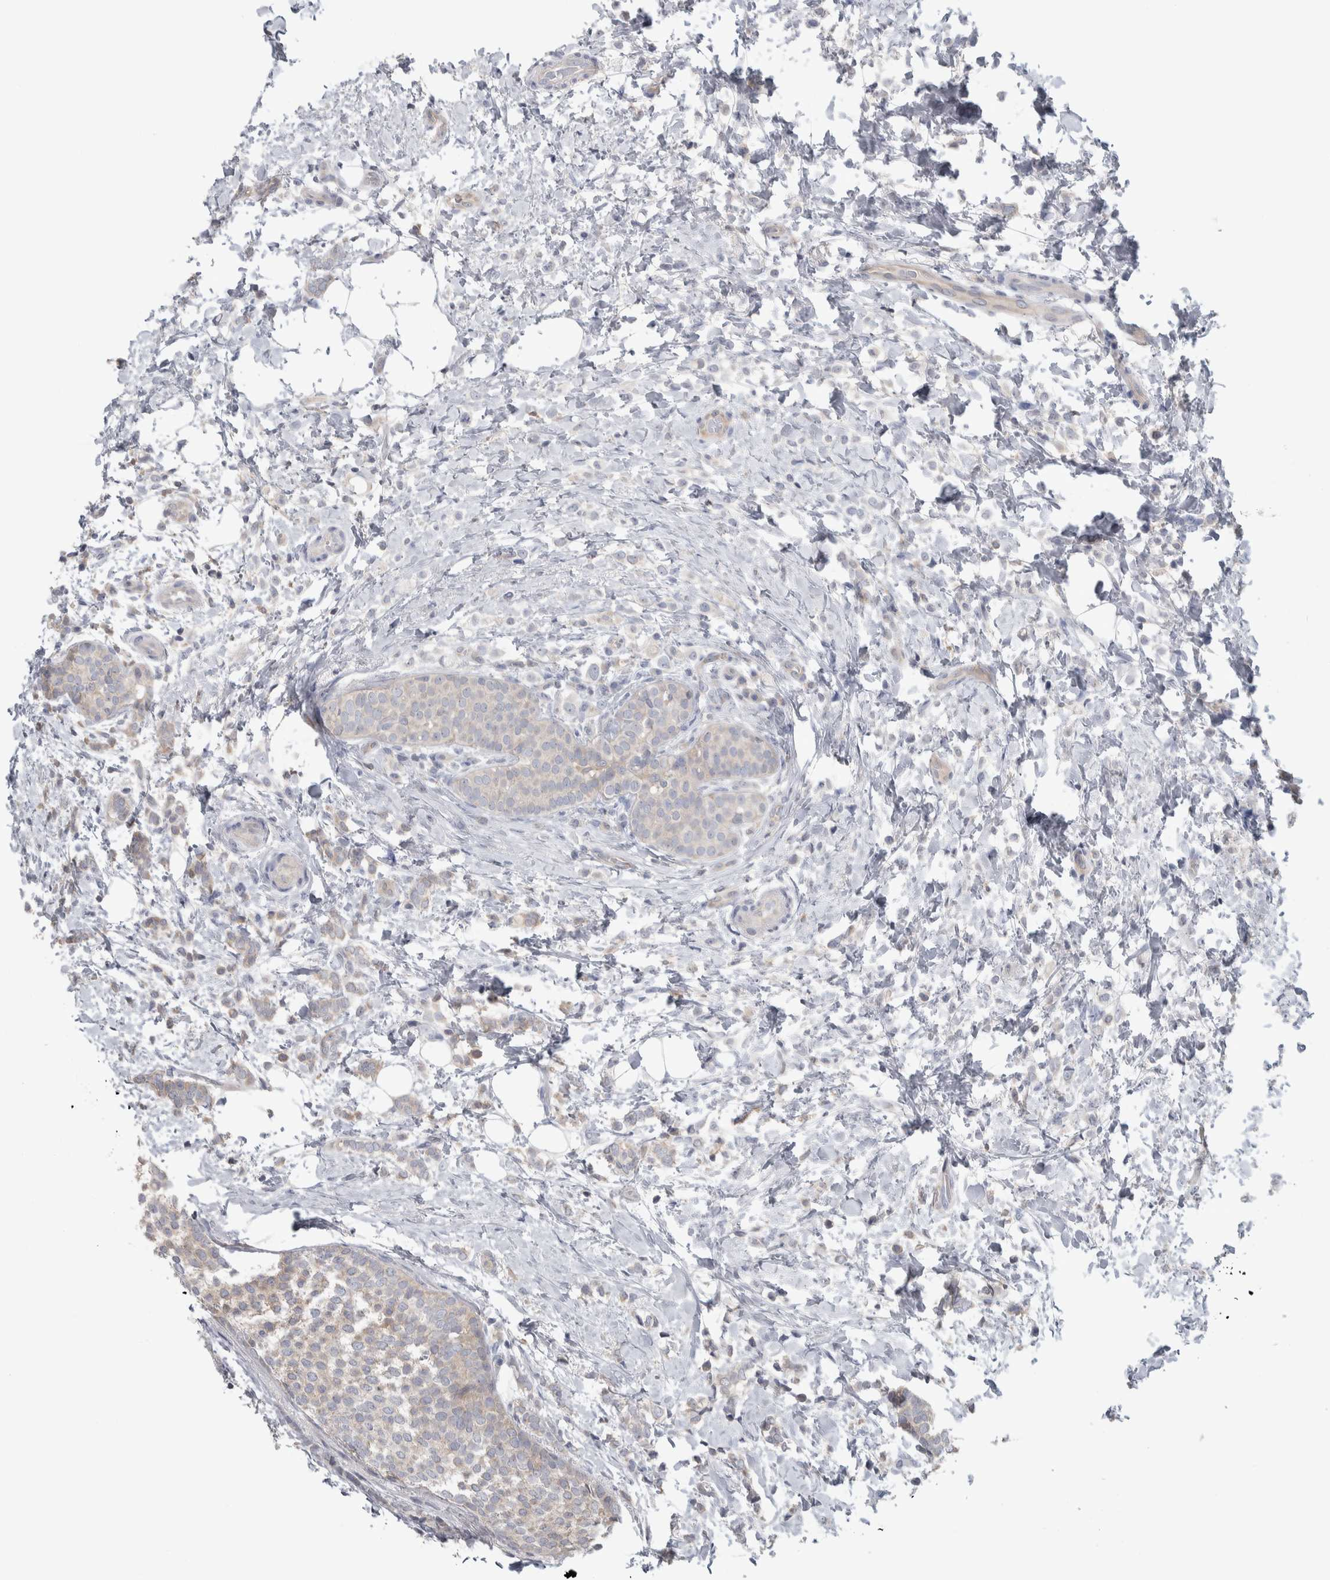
{"staining": {"intensity": "weak", "quantity": "25%-75%", "location": "cytoplasmic/membranous"}, "tissue": "breast cancer", "cell_type": "Tumor cells", "image_type": "cancer", "snomed": [{"axis": "morphology", "description": "Lobular carcinoma"}, {"axis": "topography", "description": "Breast"}], "caption": "This image reveals IHC staining of human breast lobular carcinoma, with low weak cytoplasmic/membranous expression in about 25%-75% of tumor cells.", "gene": "HTATIP2", "patient": {"sex": "female", "age": 50}}